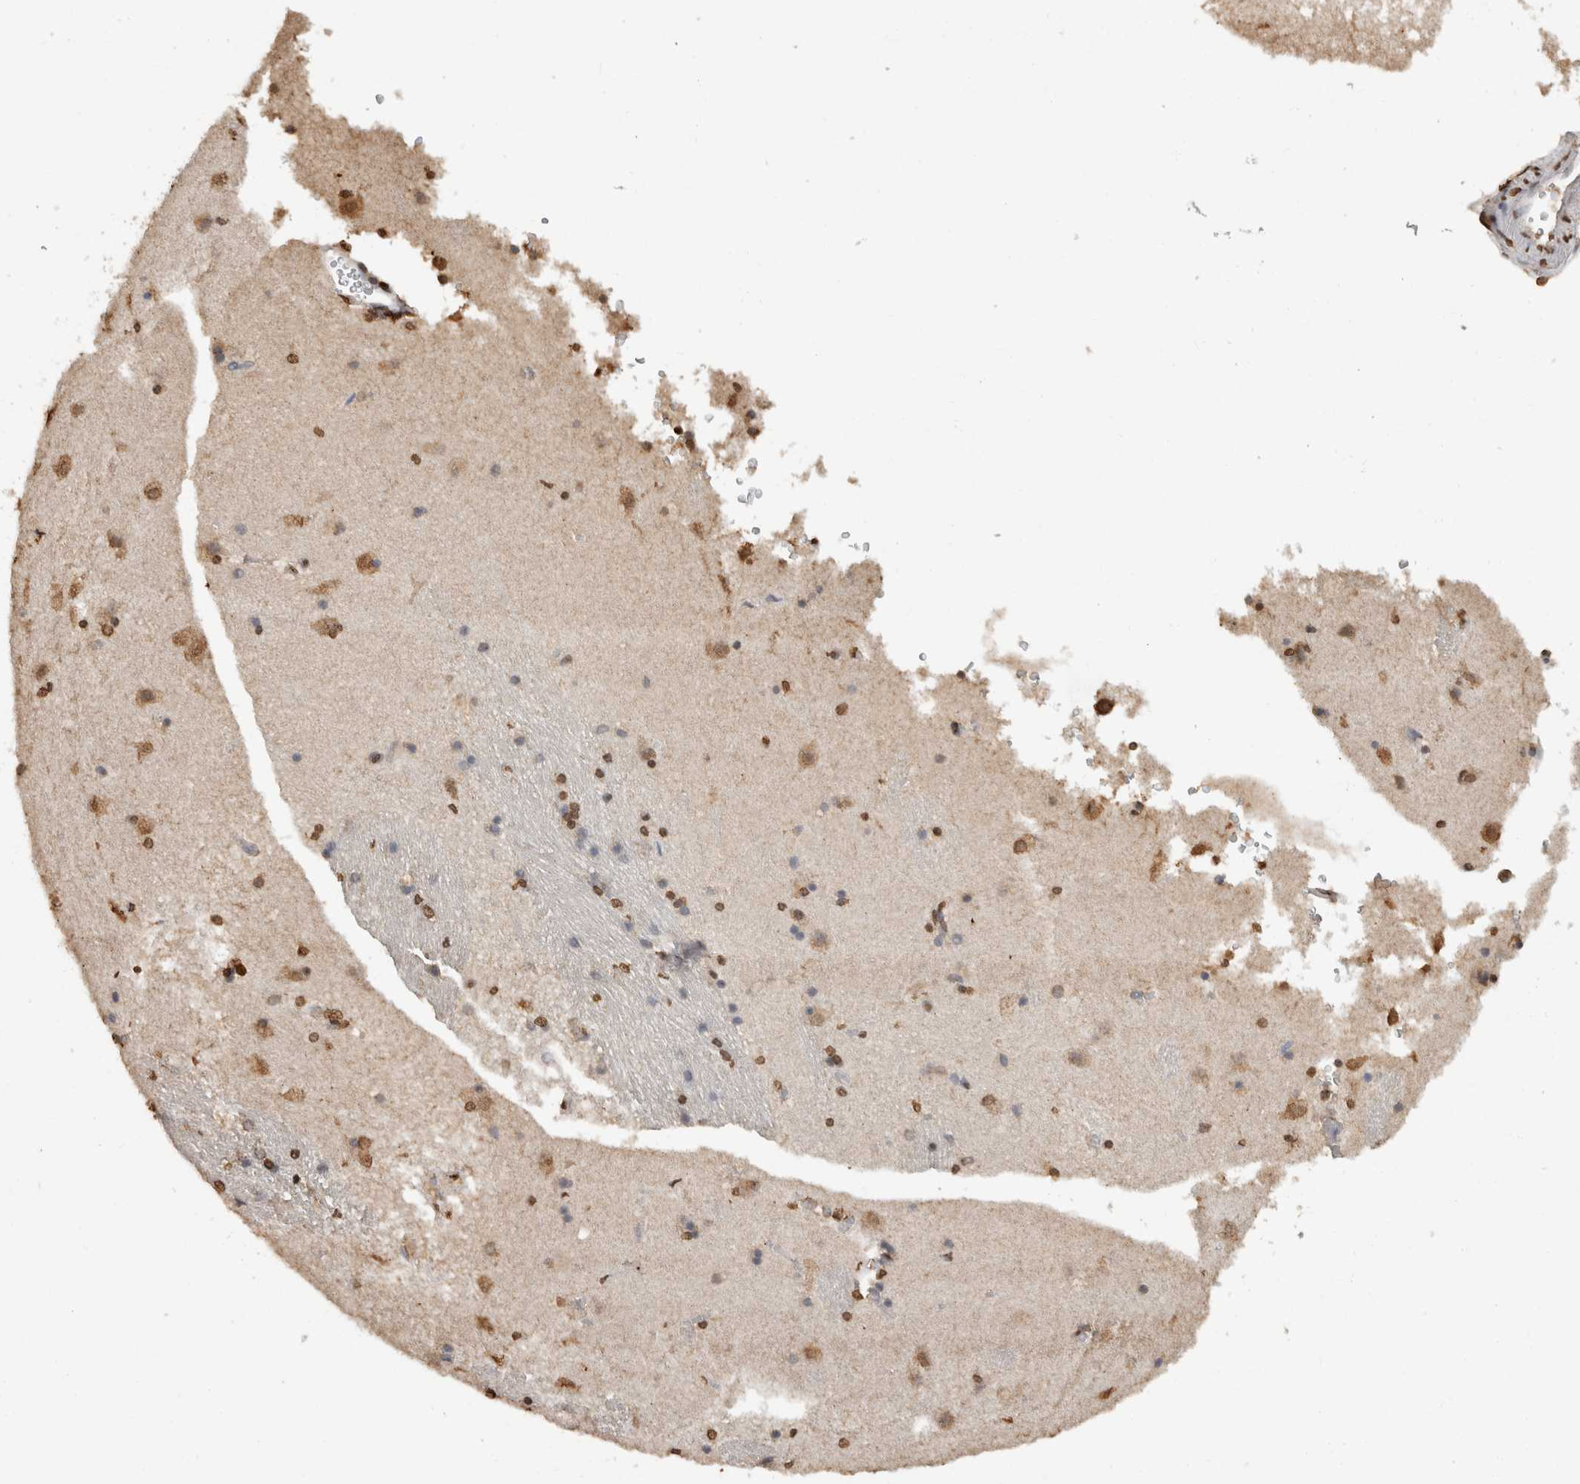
{"staining": {"intensity": "moderate", "quantity": ">75%", "location": "nuclear"}, "tissue": "caudate", "cell_type": "Glial cells", "image_type": "normal", "snomed": [{"axis": "morphology", "description": "Normal tissue, NOS"}, {"axis": "topography", "description": "Lateral ventricle wall"}], "caption": "Protein staining by IHC reveals moderate nuclear staining in approximately >75% of glial cells in unremarkable caudate.", "gene": "HAND2", "patient": {"sex": "male", "age": 70}}